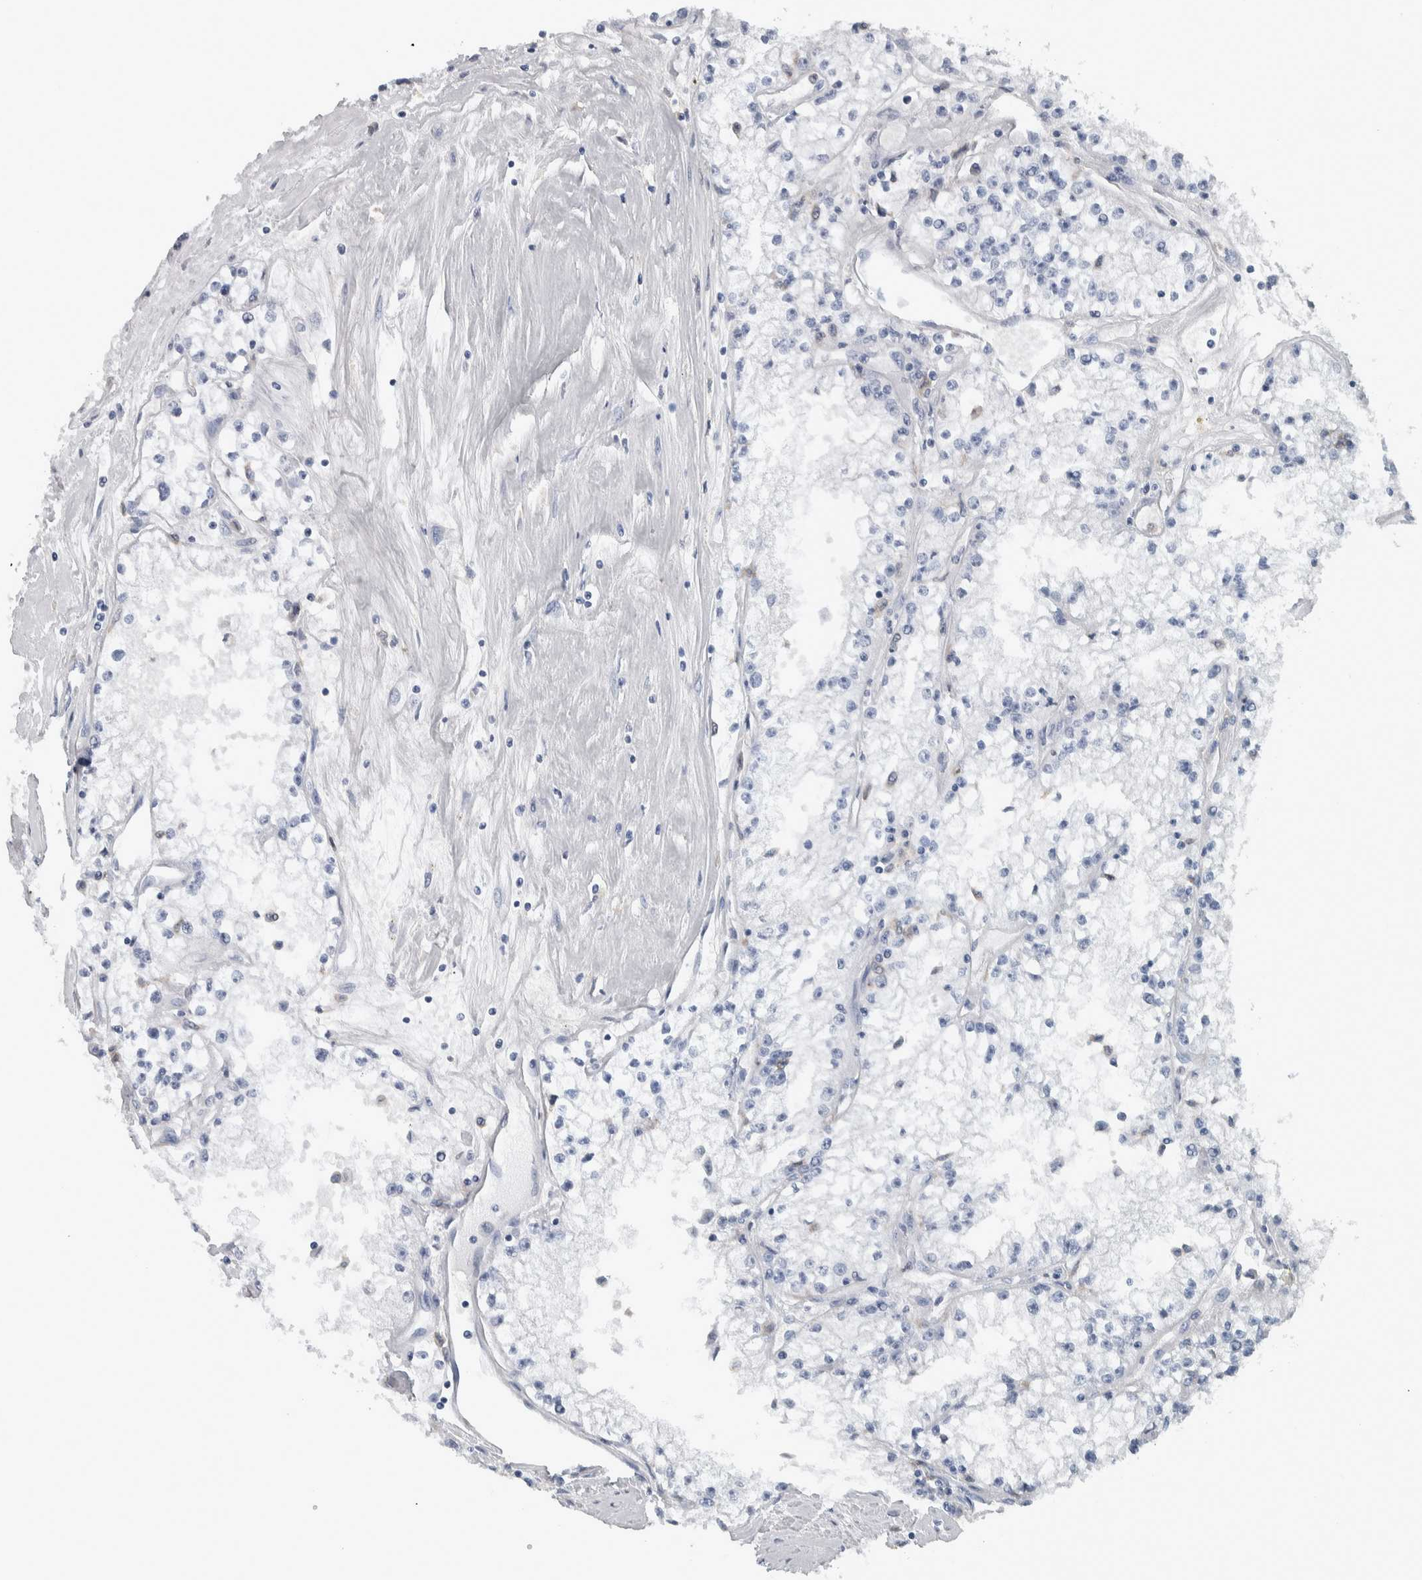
{"staining": {"intensity": "negative", "quantity": "none", "location": "none"}, "tissue": "renal cancer", "cell_type": "Tumor cells", "image_type": "cancer", "snomed": [{"axis": "morphology", "description": "Adenocarcinoma, NOS"}, {"axis": "topography", "description": "Kidney"}], "caption": "Immunohistochemical staining of human renal cancer (adenocarcinoma) shows no significant staining in tumor cells.", "gene": "SKAP2", "patient": {"sex": "male", "age": 56}}